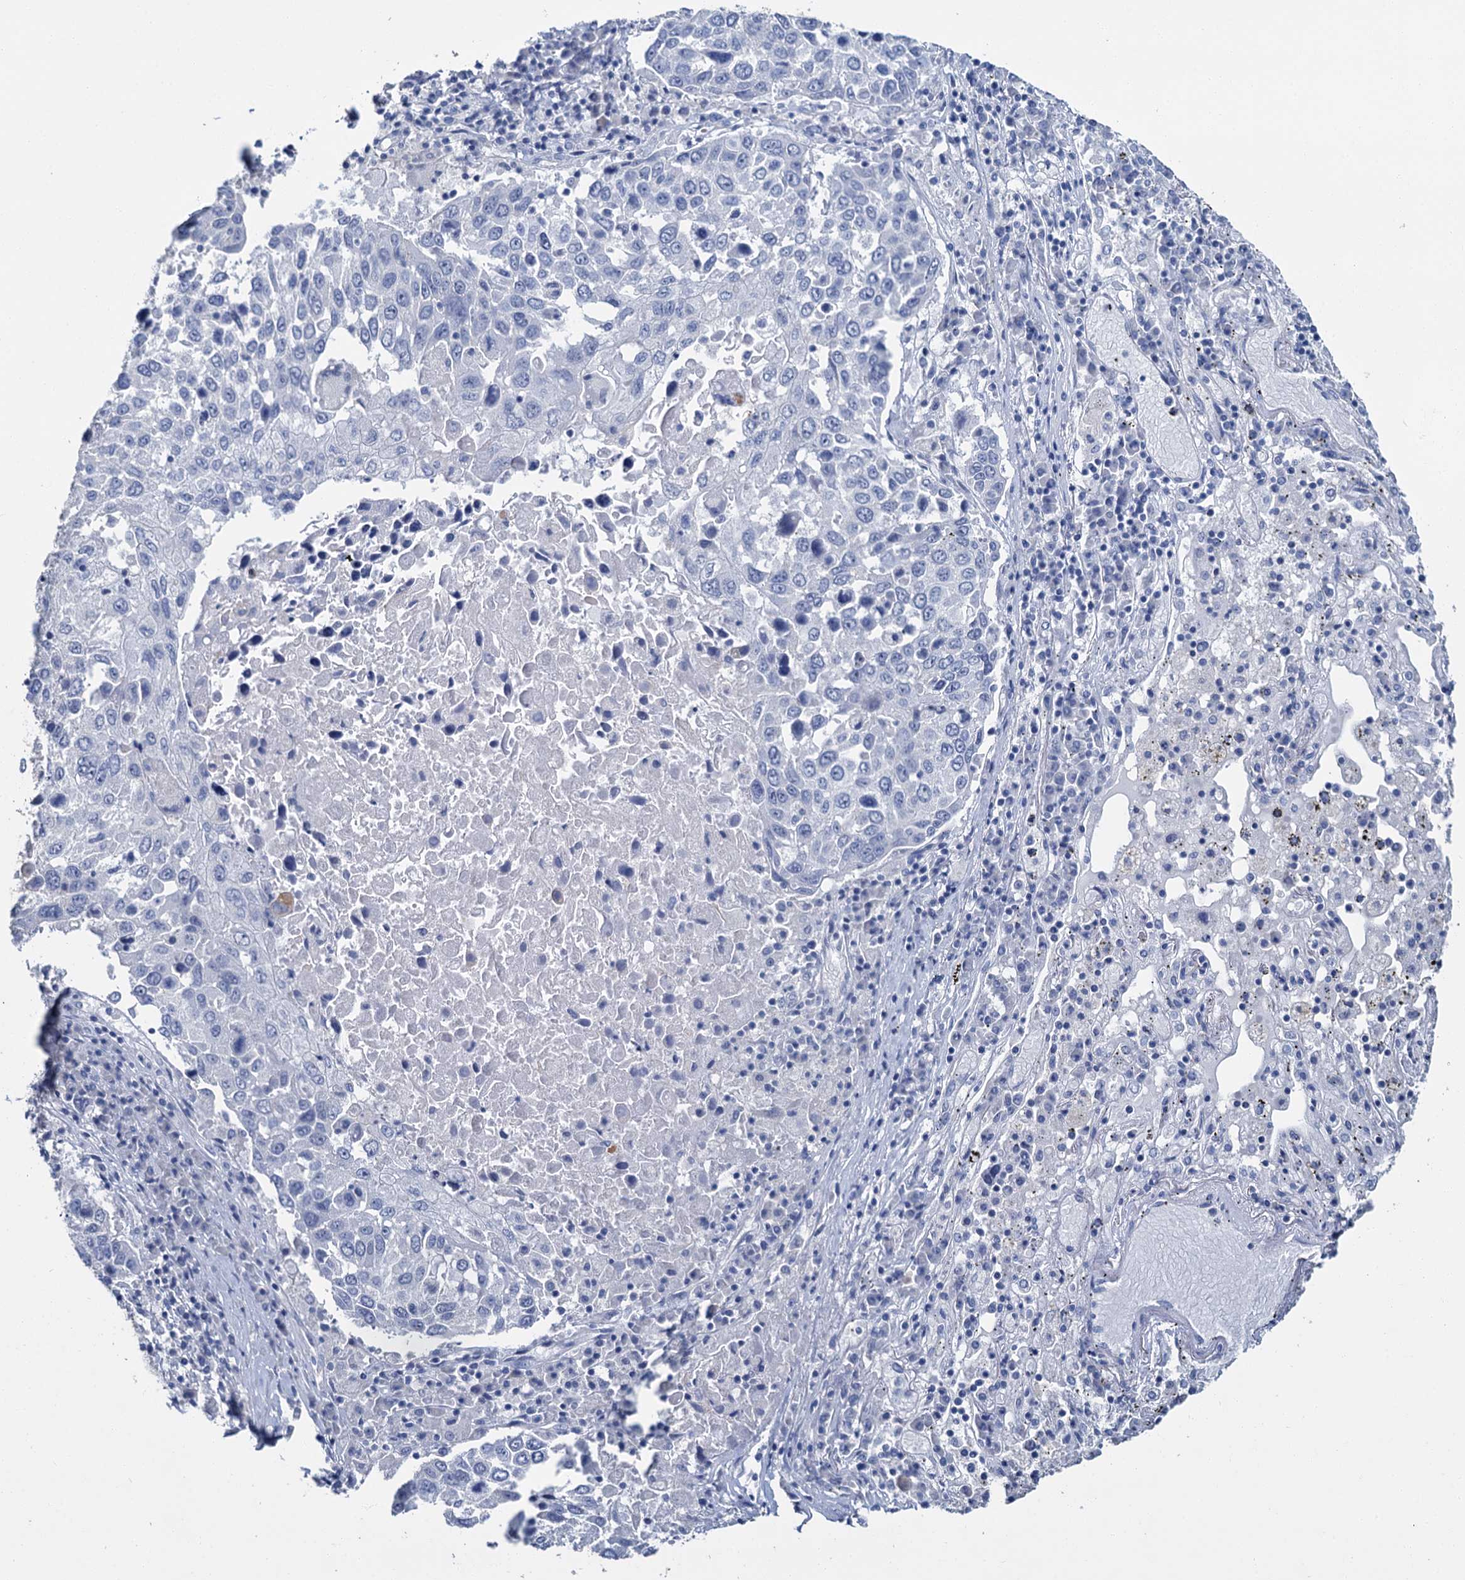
{"staining": {"intensity": "negative", "quantity": "none", "location": "none"}, "tissue": "lung cancer", "cell_type": "Tumor cells", "image_type": "cancer", "snomed": [{"axis": "morphology", "description": "Squamous cell carcinoma, NOS"}, {"axis": "topography", "description": "Lung"}], "caption": "There is no significant expression in tumor cells of lung cancer (squamous cell carcinoma).", "gene": "SNCB", "patient": {"sex": "male", "age": 65}}